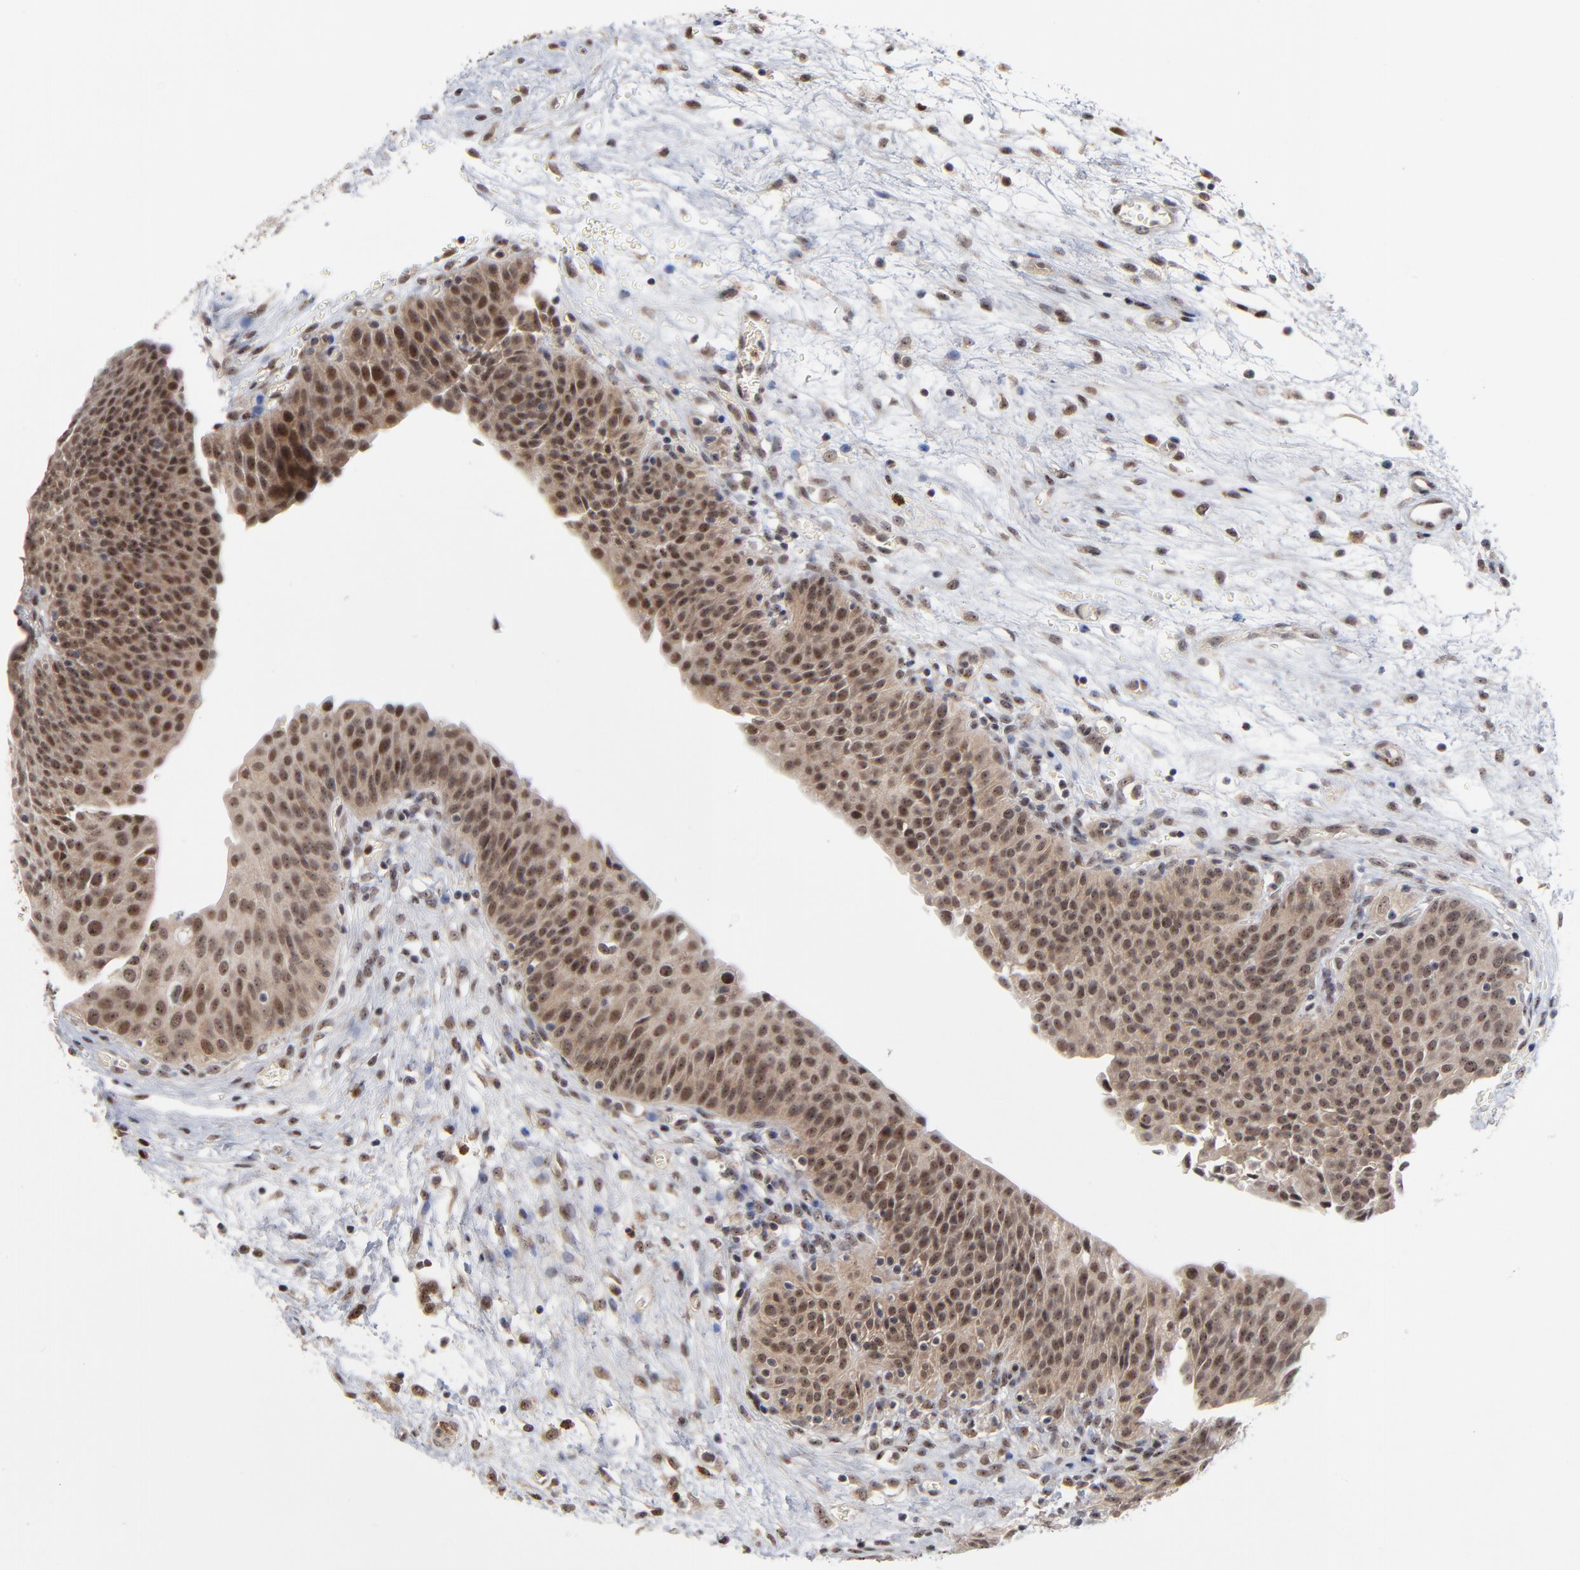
{"staining": {"intensity": "moderate", "quantity": ">75%", "location": "cytoplasmic/membranous,nuclear"}, "tissue": "urinary bladder", "cell_type": "Urothelial cells", "image_type": "normal", "snomed": [{"axis": "morphology", "description": "Normal tissue, NOS"}, {"axis": "topography", "description": "Smooth muscle"}, {"axis": "topography", "description": "Urinary bladder"}], "caption": "A micrograph of urinary bladder stained for a protein demonstrates moderate cytoplasmic/membranous,nuclear brown staining in urothelial cells. The staining is performed using DAB brown chromogen to label protein expression. The nuclei are counter-stained blue using hematoxylin.", "gene": "ZNF419", "patient": {"sex": "male", "age": 35}}